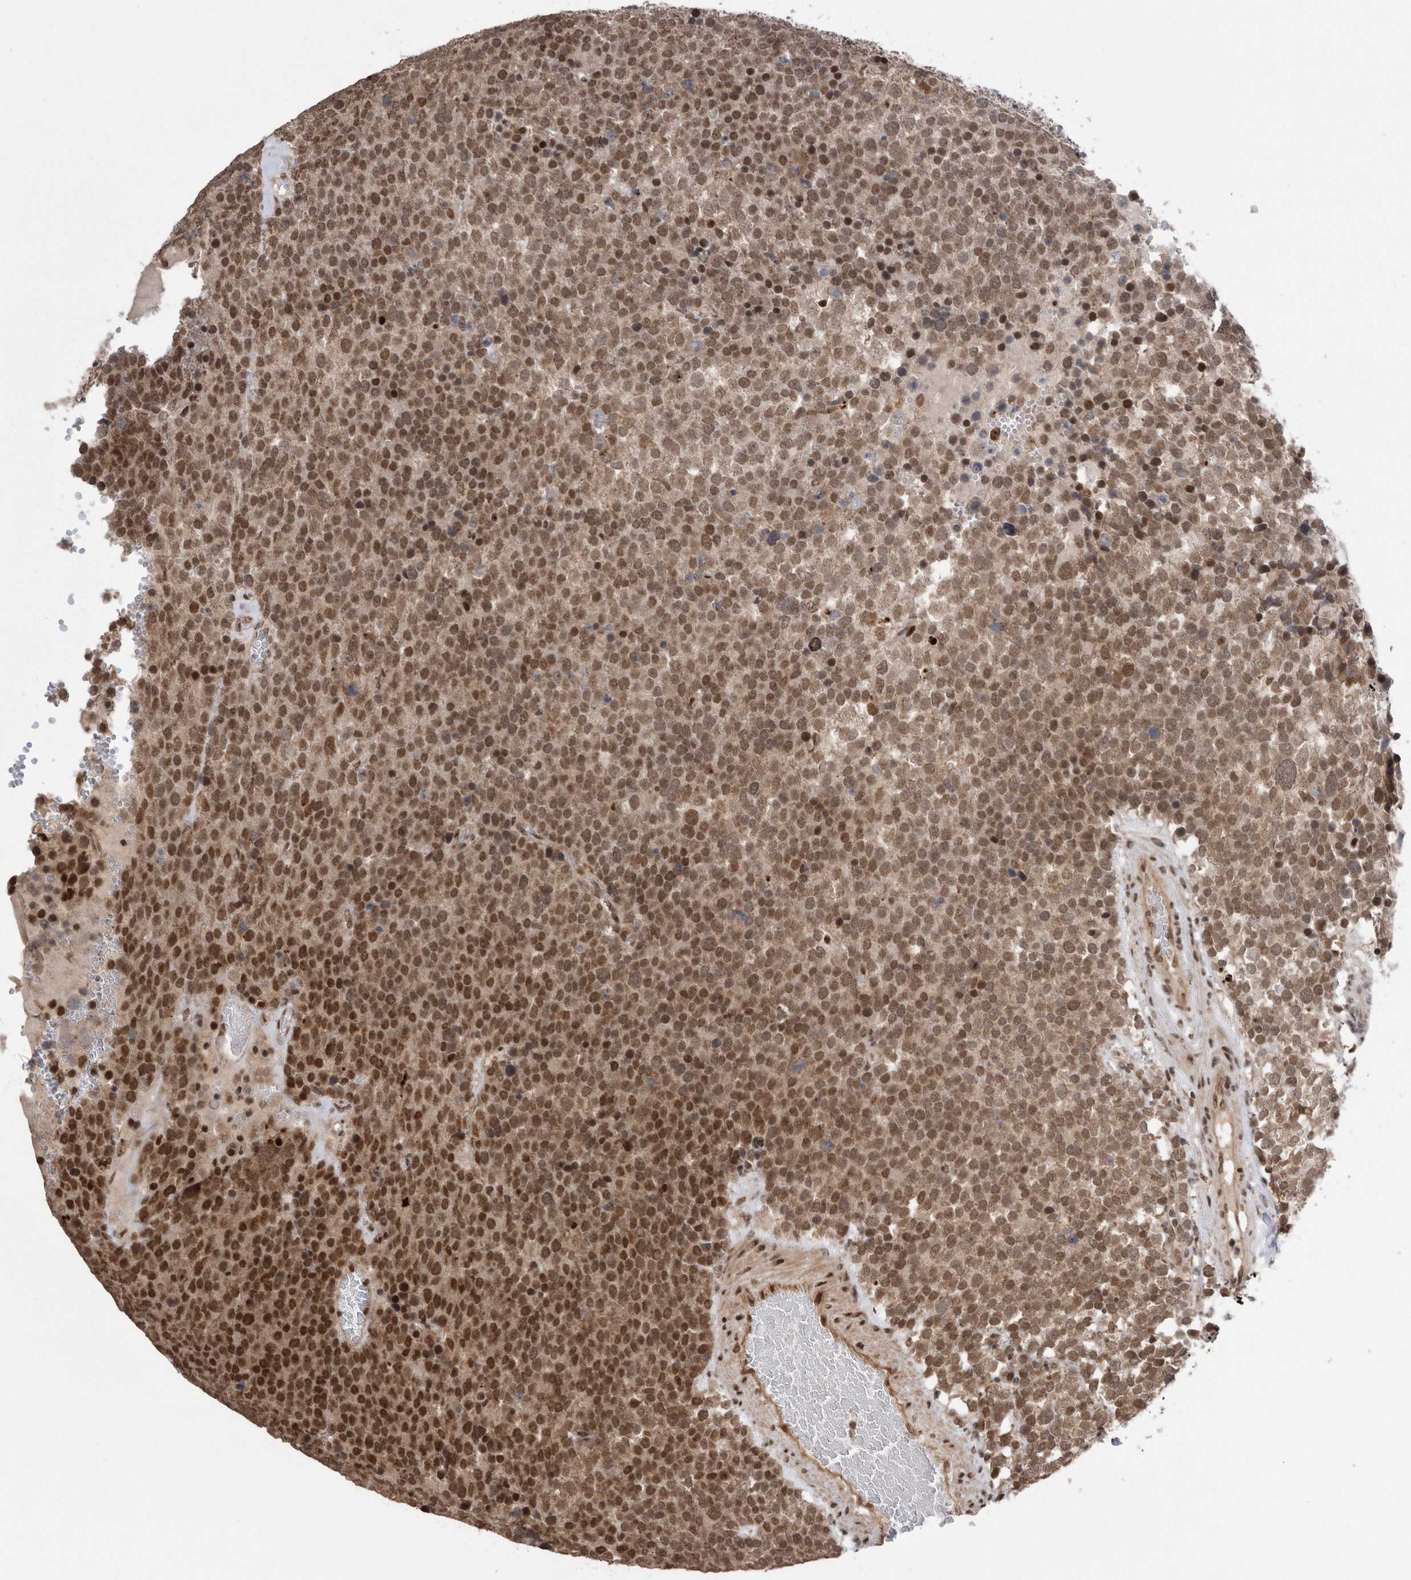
{"staining": {"intensity": "strong", "quantity": "25%-75%", "location": "nuclear"}, "tissue": "testis cancer", "cell_type": "Tumor cells", "image_type": "cancer", "snomed": [{"axis": "morphology", "description": "Seminoma, NOS"}, {"axis": "topography", "description": "Testis"}], "caption": "An immunohistochemistry (IHC) photomicrograph of tumor tissue is shown. Protein staining in brown highlights strong nuclear positivity in testis seminoma within tumor cells.", "gene": "TDRD3", "patient": {"sex": "male", "age": 71}}